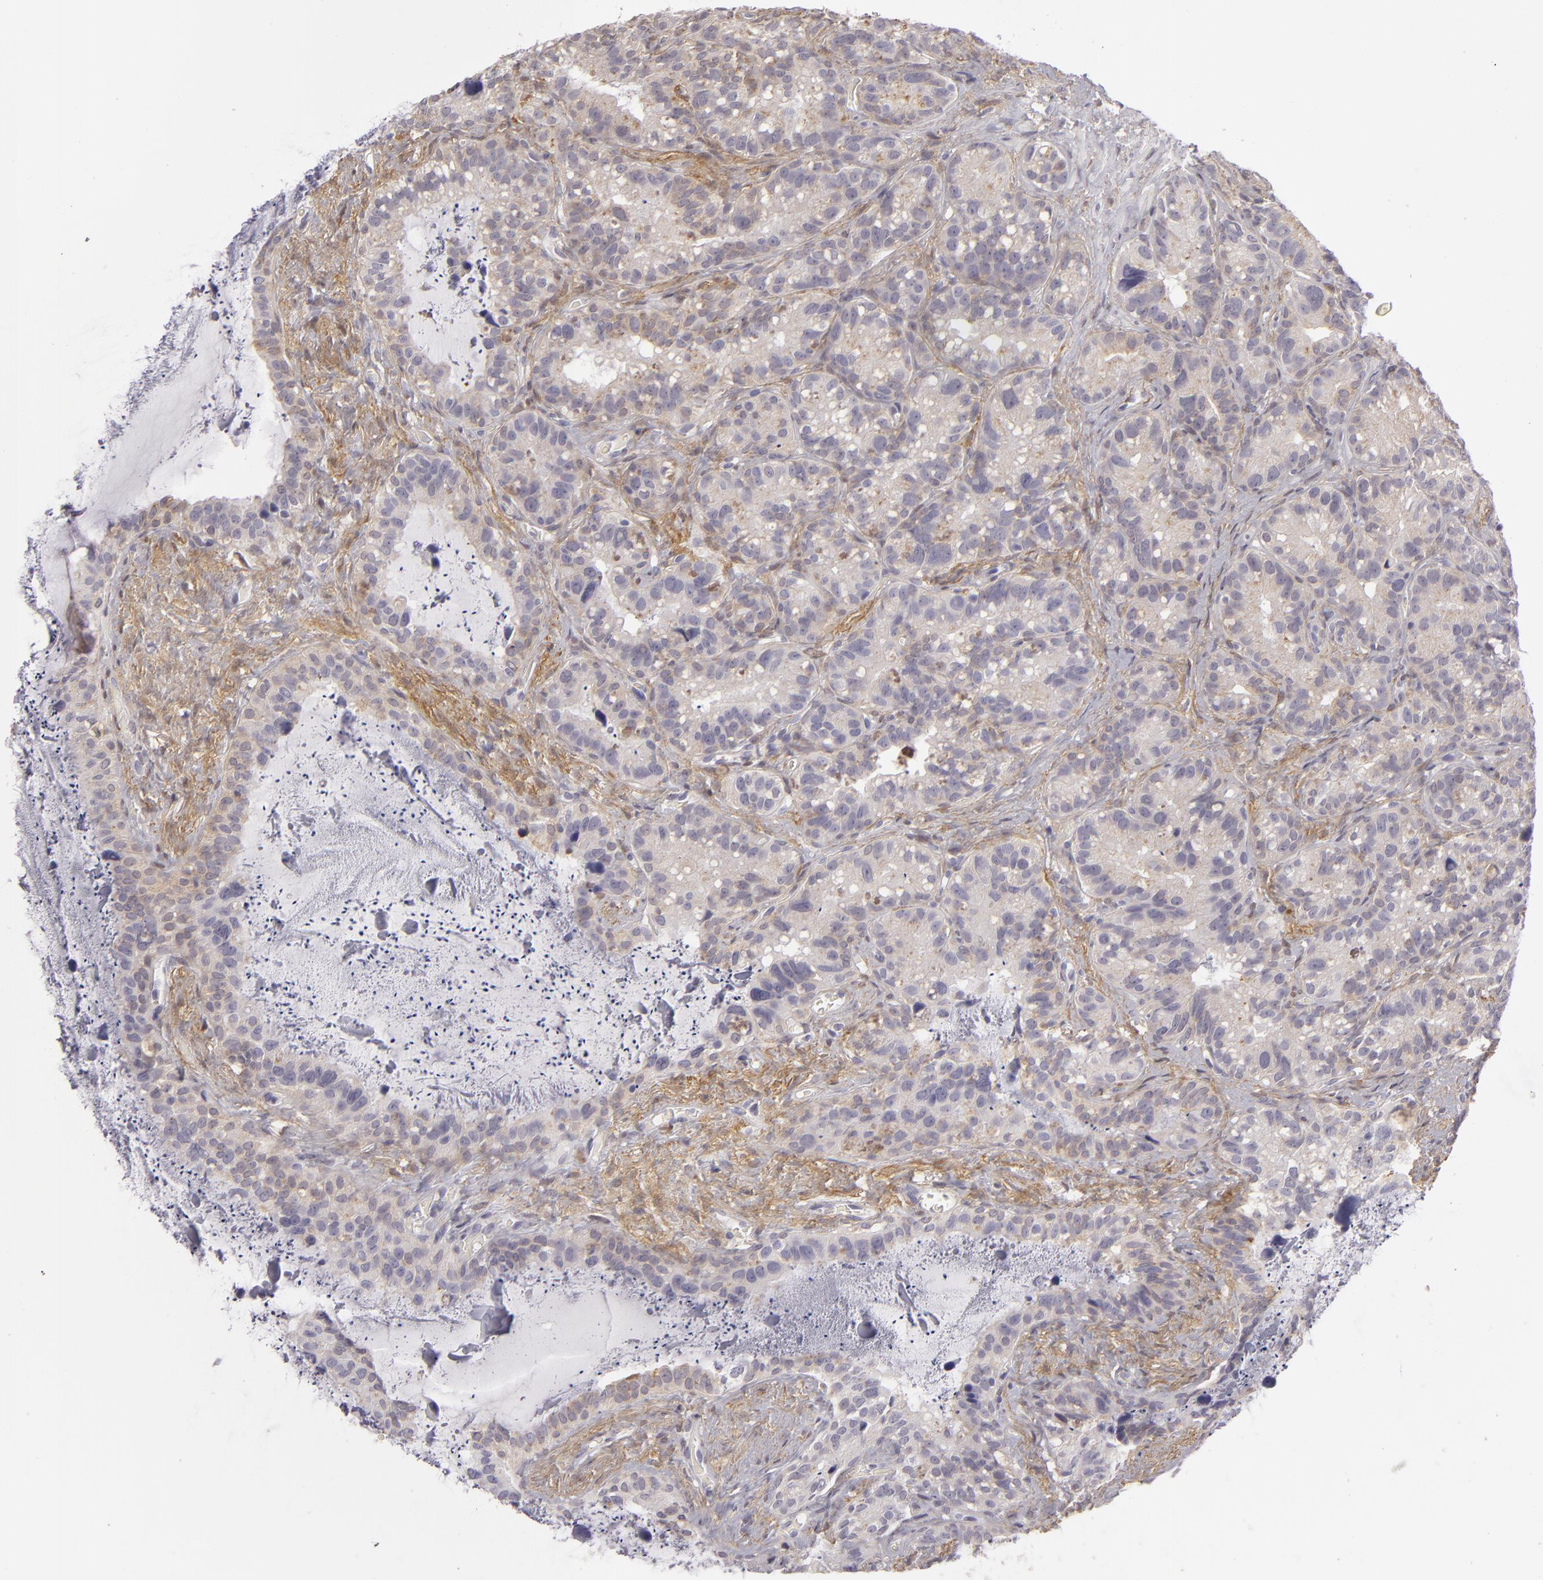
{"staining": {"intensity": "weak", "quantity": "25%-75%", "location": "cytoplasmic/membranous"}, "tissue": "seminal vesicle", "cell_type": "Glandular cells", "image_type": "normal", "snomed": [{"axis": "morphology", "description": "Normal tissue, NOS"}, {"axis": "topography", "description": "Seminal veicle"}], "caption": "Protein expression analysis of normal seminal vesicle displays weak cytoplasmic/membranous positivity in approximately 25%-75% of glandular cells.", "gene": "EFS", "patient": {"sex": "male", "age": 63}}